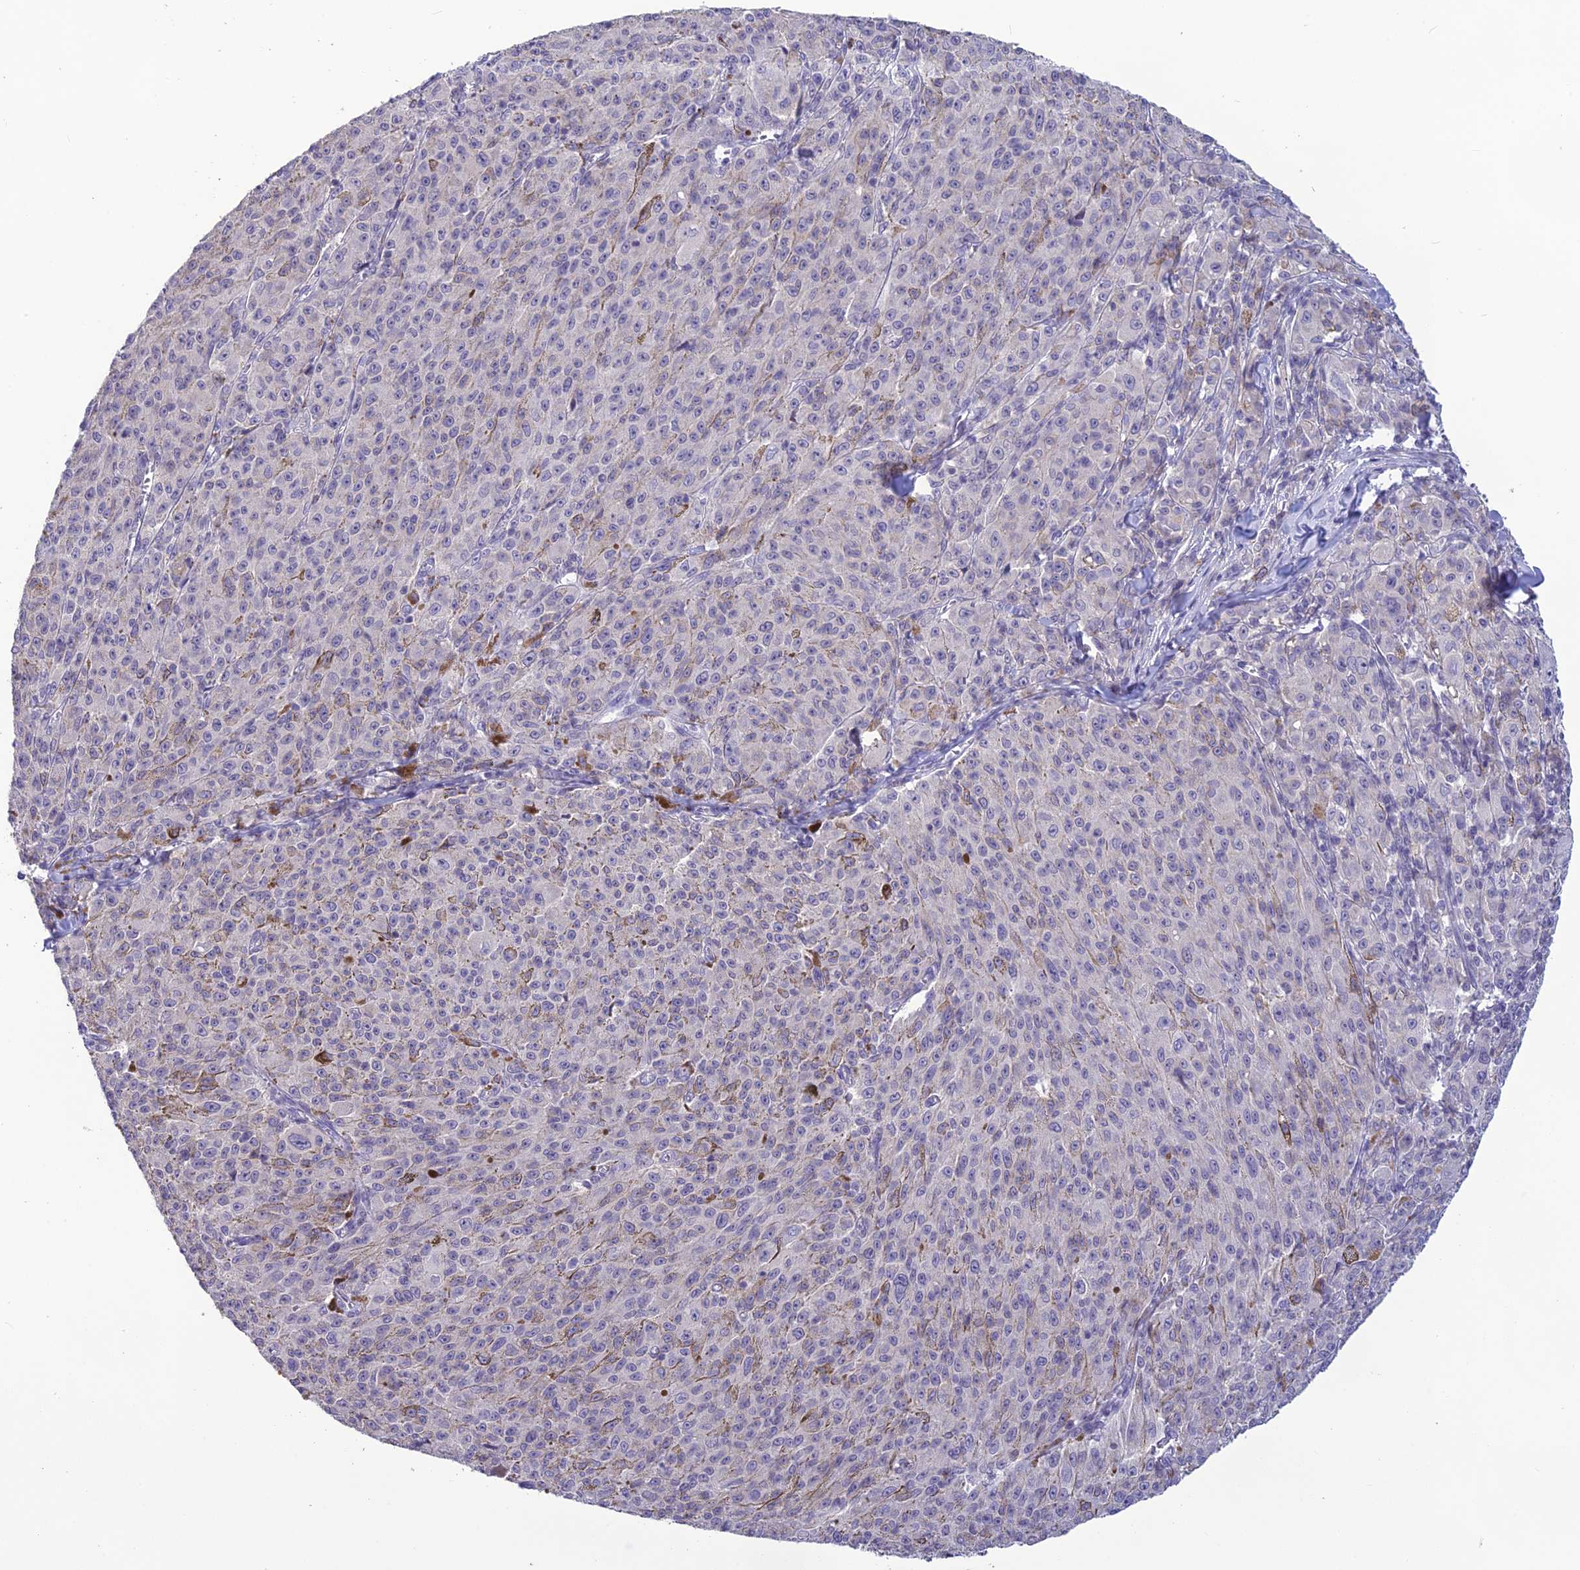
{"staining": {"intensity": "negative", "quantity": "none", "location": "none"}, "tissue": "melanoma", "cell_type": "Tumor cells", "image_type": "cancer", "snomed": [{"axis": "morphology", "description": "Malignant melanoma, NOS"}, {"axis": "topography", "description": "Skin"}], "caption": "Immunohistochemistry micrograph of human malignant melanoma stained for a protein (brown), which shows no expression in tumor cells.", "gene": "TMEM134", "patient": {"sex": "female", "age": 52}}